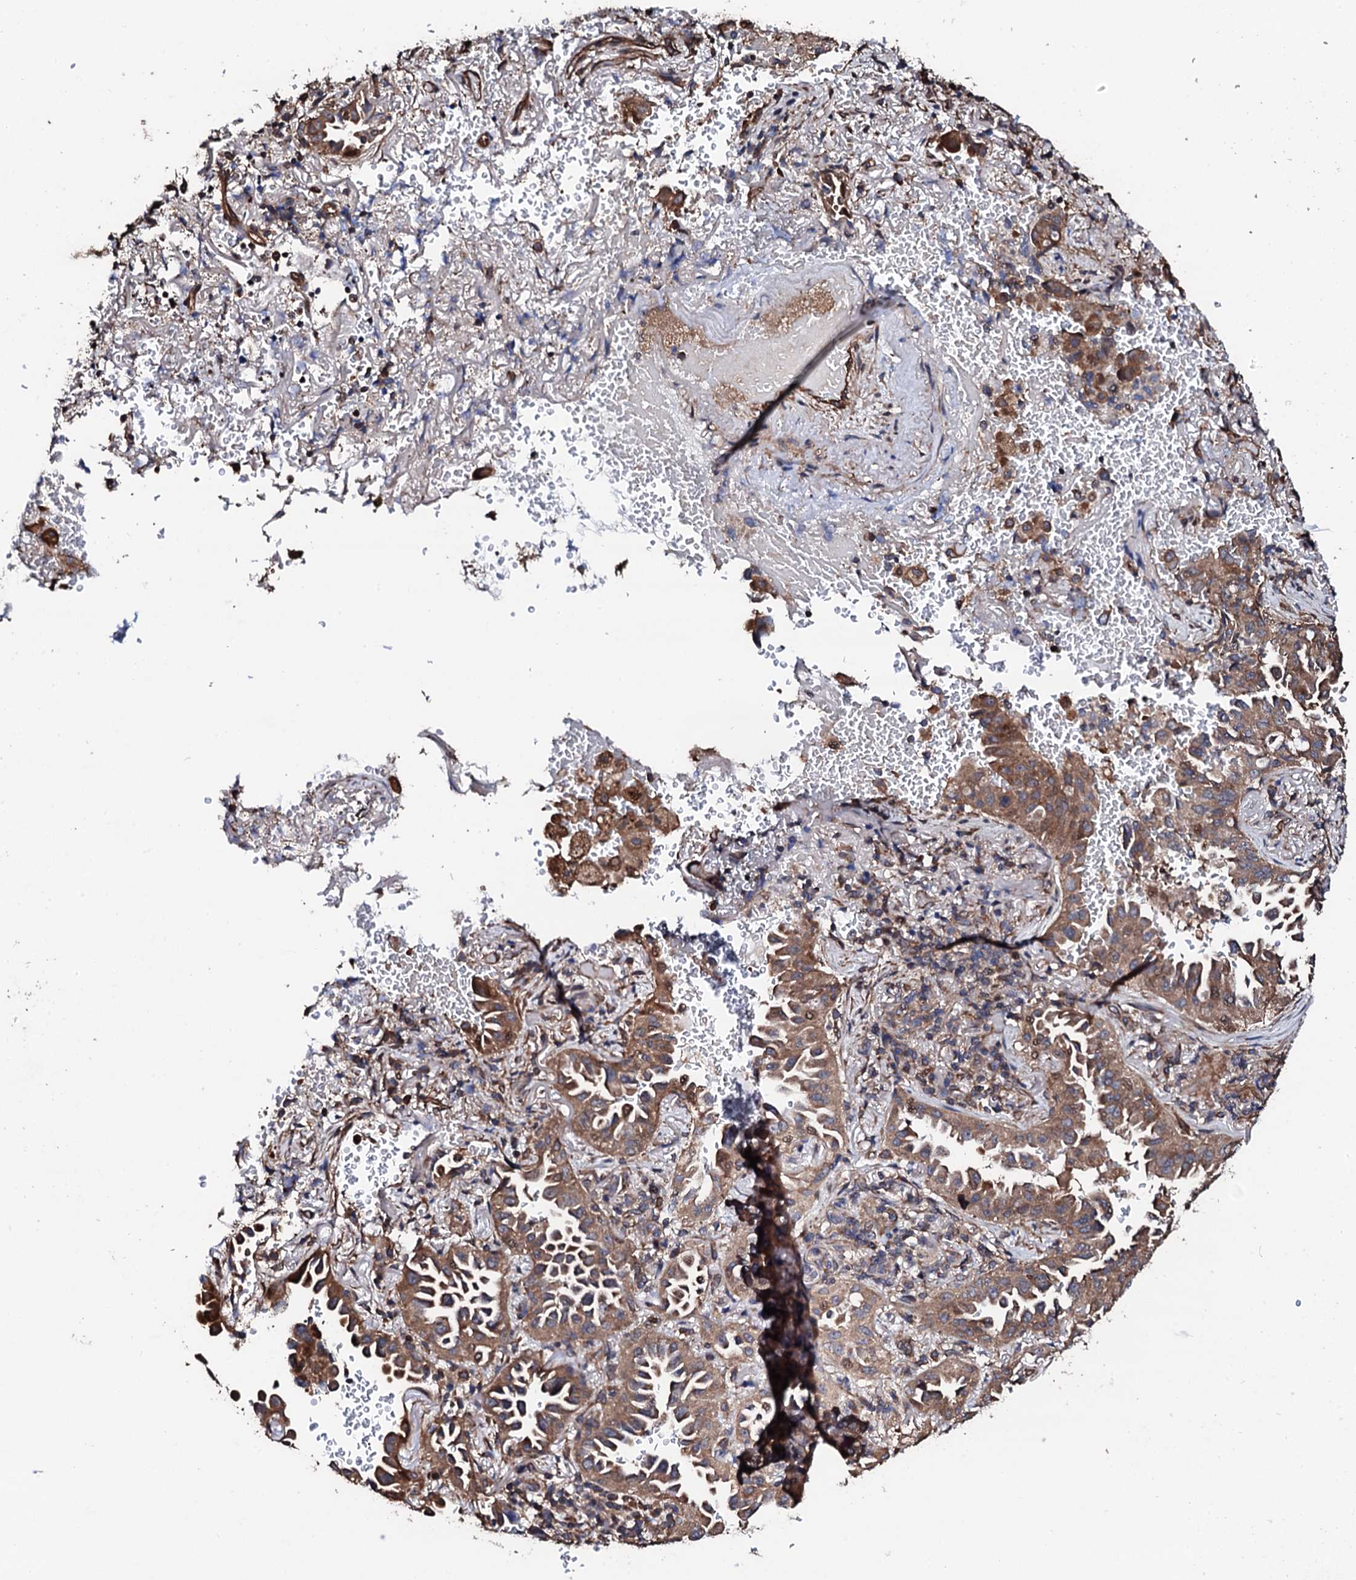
{"staining": {"intensity": "moderate", "quantity": ">75%", "location": "cytoplasmic/membranous"}, "tissue": "lung cancer", "cell_type": "Tumor cells", "image_type": "cancer", "snomed": [{"axis": "morphology", "description": "Adenocarcinoma, NOS"}, {"axis": "topography", "description": "Lung"}], "caption": "Human lung adenocarcinoma stained with a protein marker displays moderate staining in tumor cells.", "gene": "CKAP5", "patient": {"sex": "female", "age": 69}}